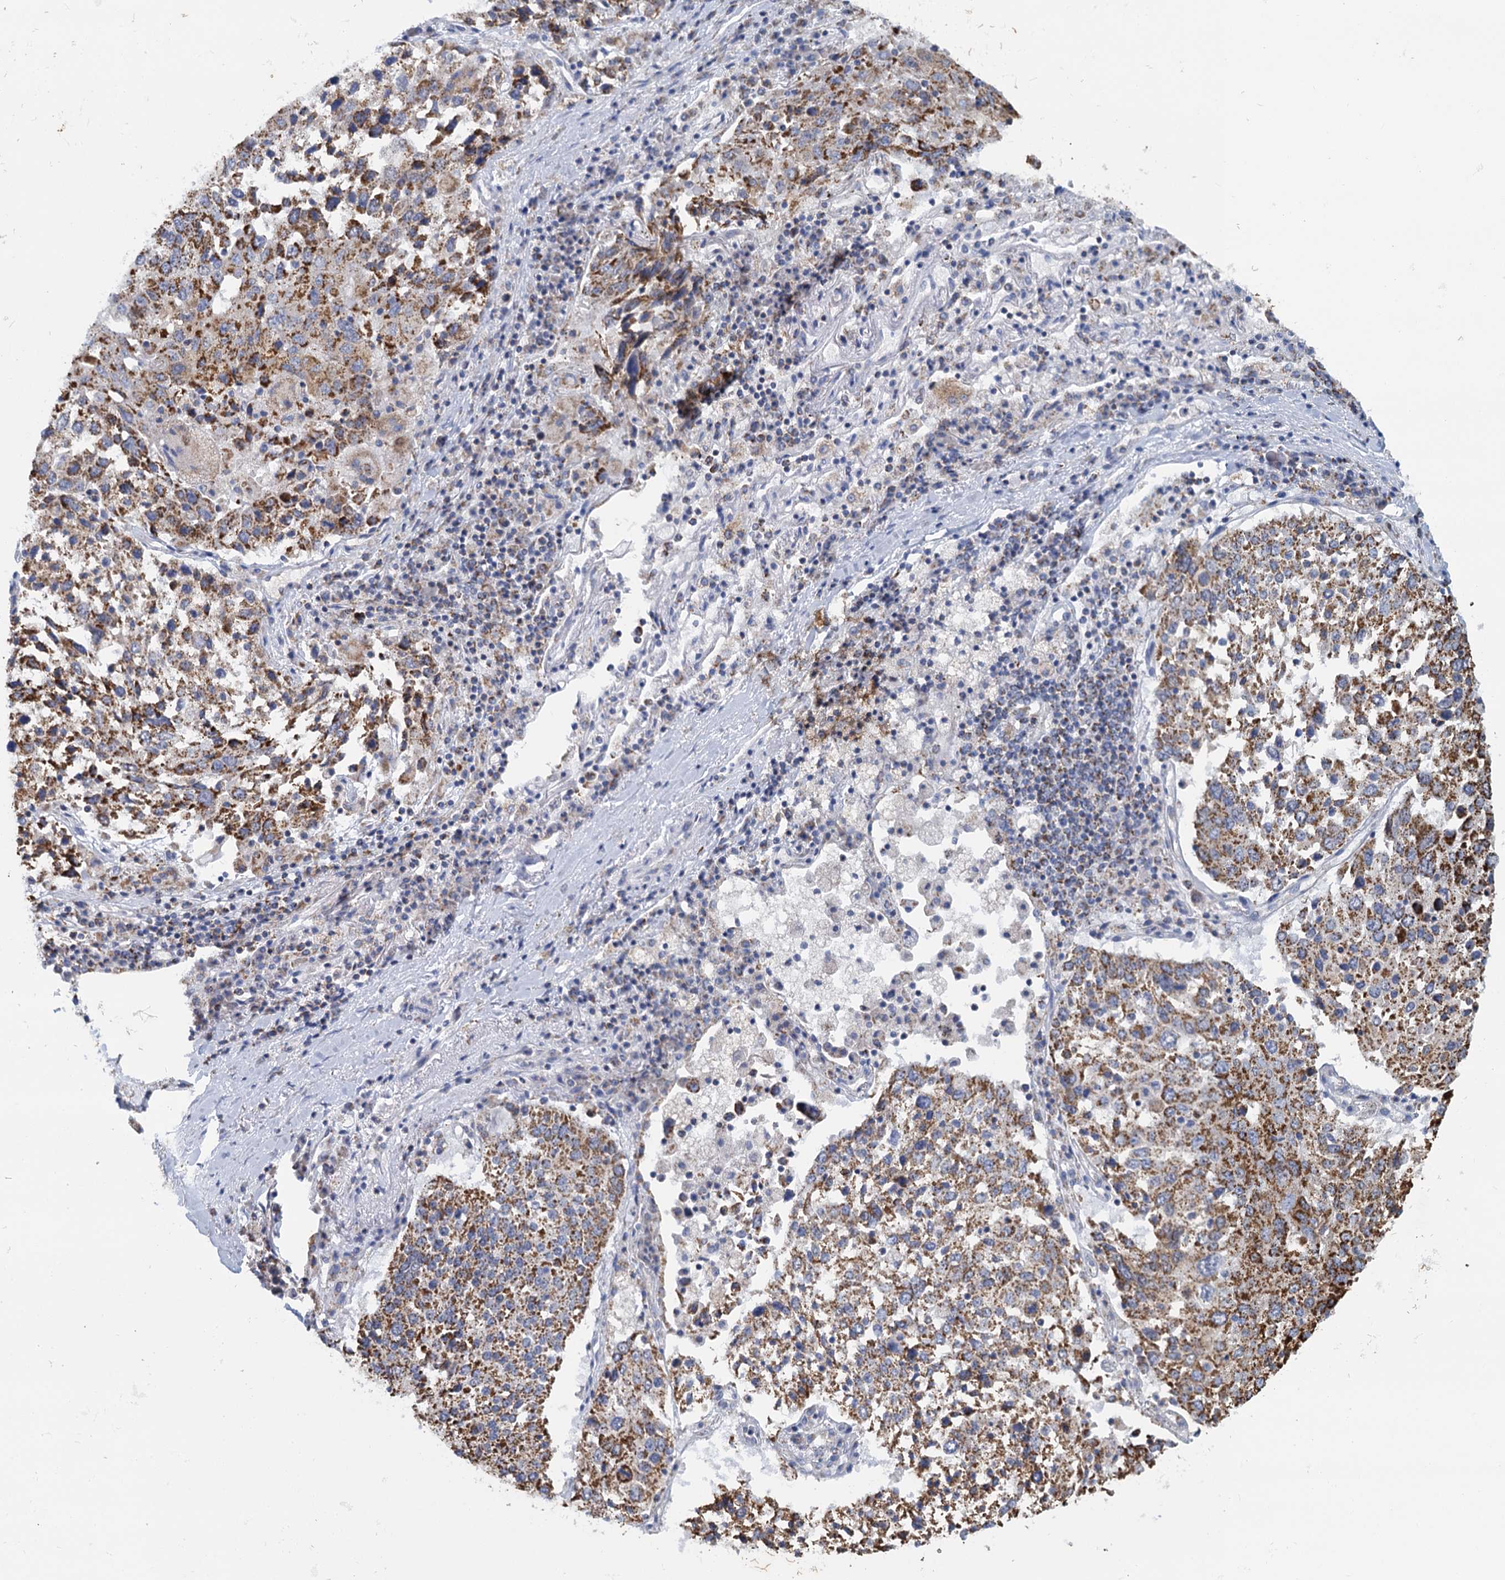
{"staining": {"intensity": "moderate", "quantity": ">75%", "location": "cytoplasmic/membranous"}, "tissue": "lung cancer", "cell_type": "Tumor cells", "image_type": "cancer", "snomed": [{"axis": "morphology", "description": "Squamous cell carcinoma, NOS"}, {"axis": "topography", "description": "Lung"}], "caption": "A micrograph of lung cancer stained for a protein displays moderate cytoplasmic/membranous brown staining in tumor cells.", "gene": "CCP110", "patient": {"sex": "male", "age": 65}}